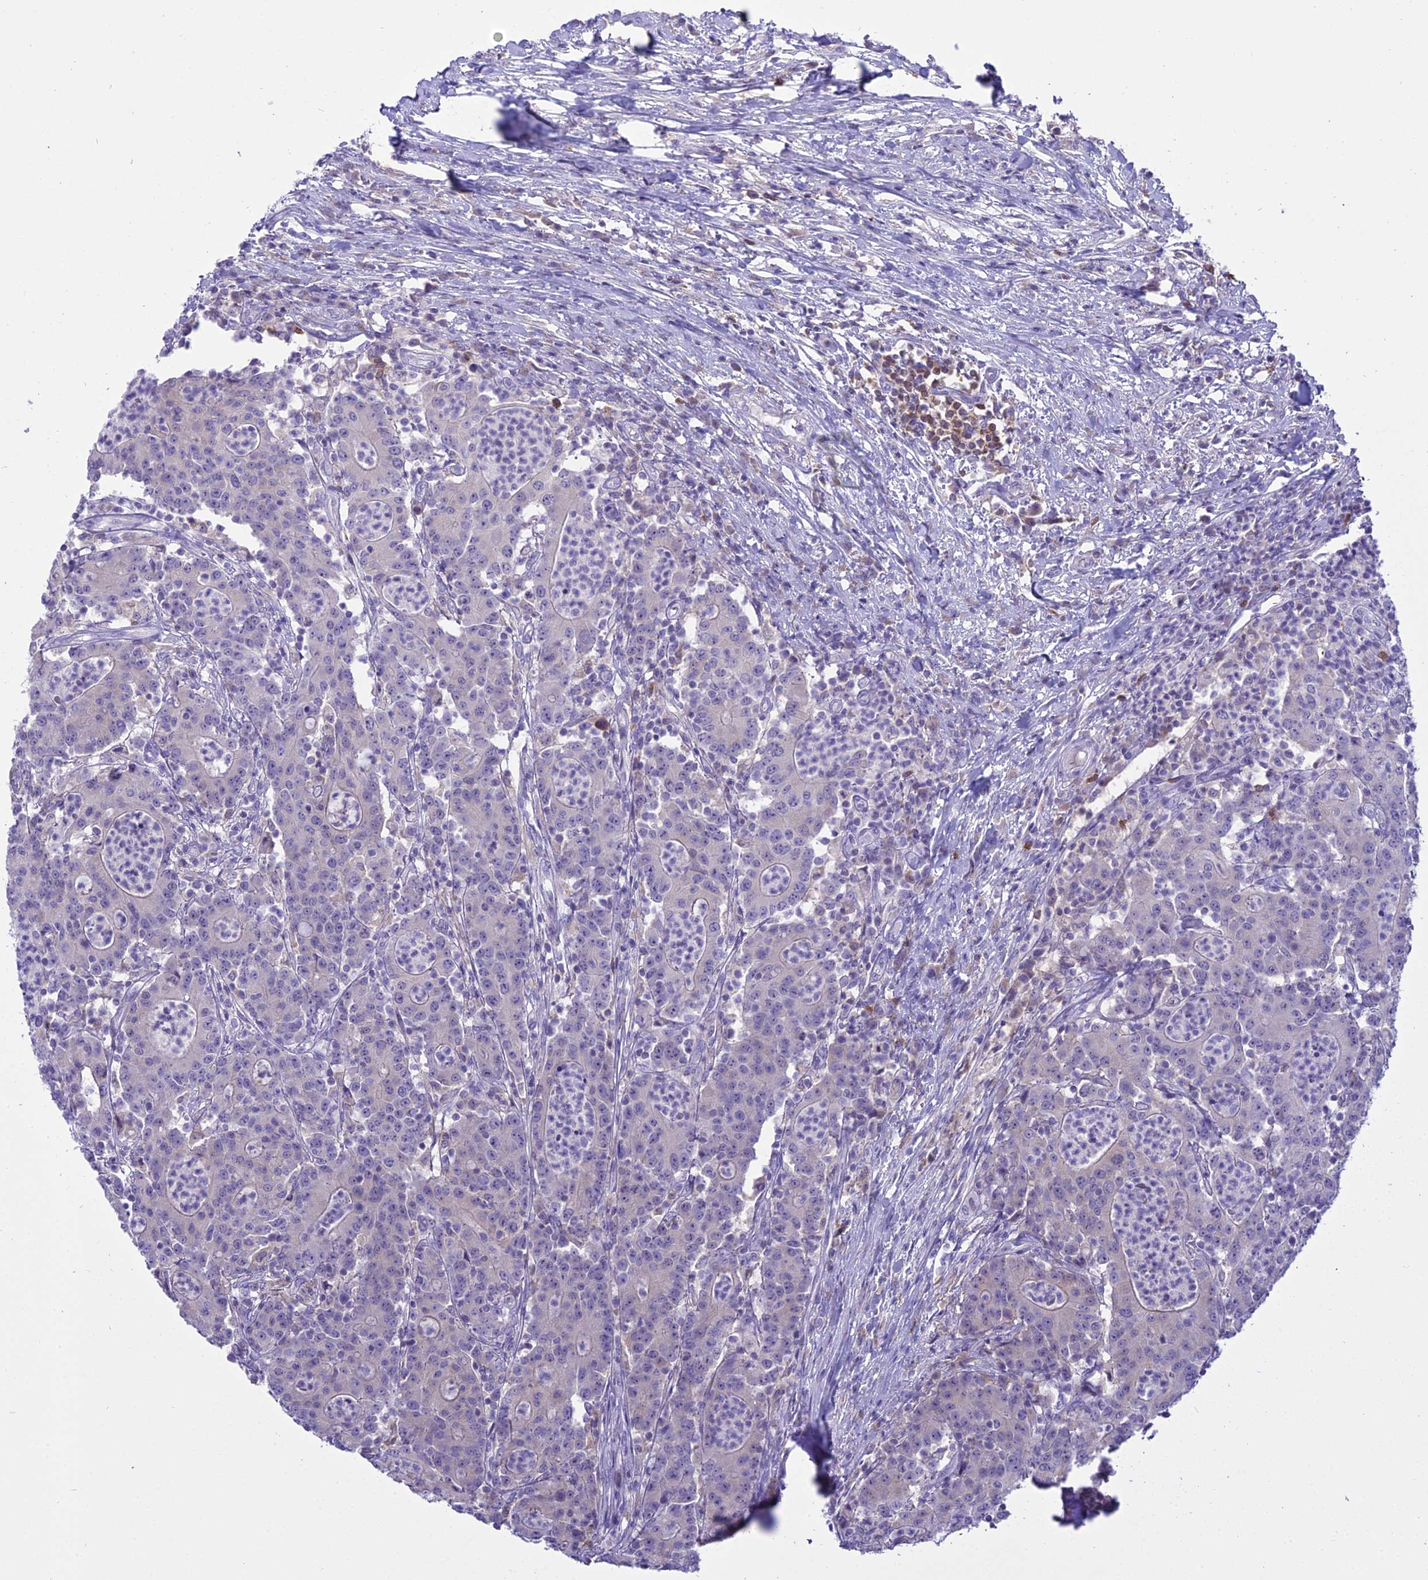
{"staining": {"intensity": "negative", "quantity": "none", "location": "none"}, "tissue": "colorectal cancer", "cell_type": "Tumor cells", "image_type": "cancer", "snomed": [{"axis": "morphology", "description": "Adenocarcinoma, NOS"}, {"axis": "topography", "description": "Colon"}], "caption": "High magnification brightfield microscopy of colorectal adenocarcinoma stained with DAB (brown) and counterstained with hematoxylin (blue): tumor cells show no significant positivity.", "gene": "BLNK", "patient": {"sex": "male", "age": 83}}